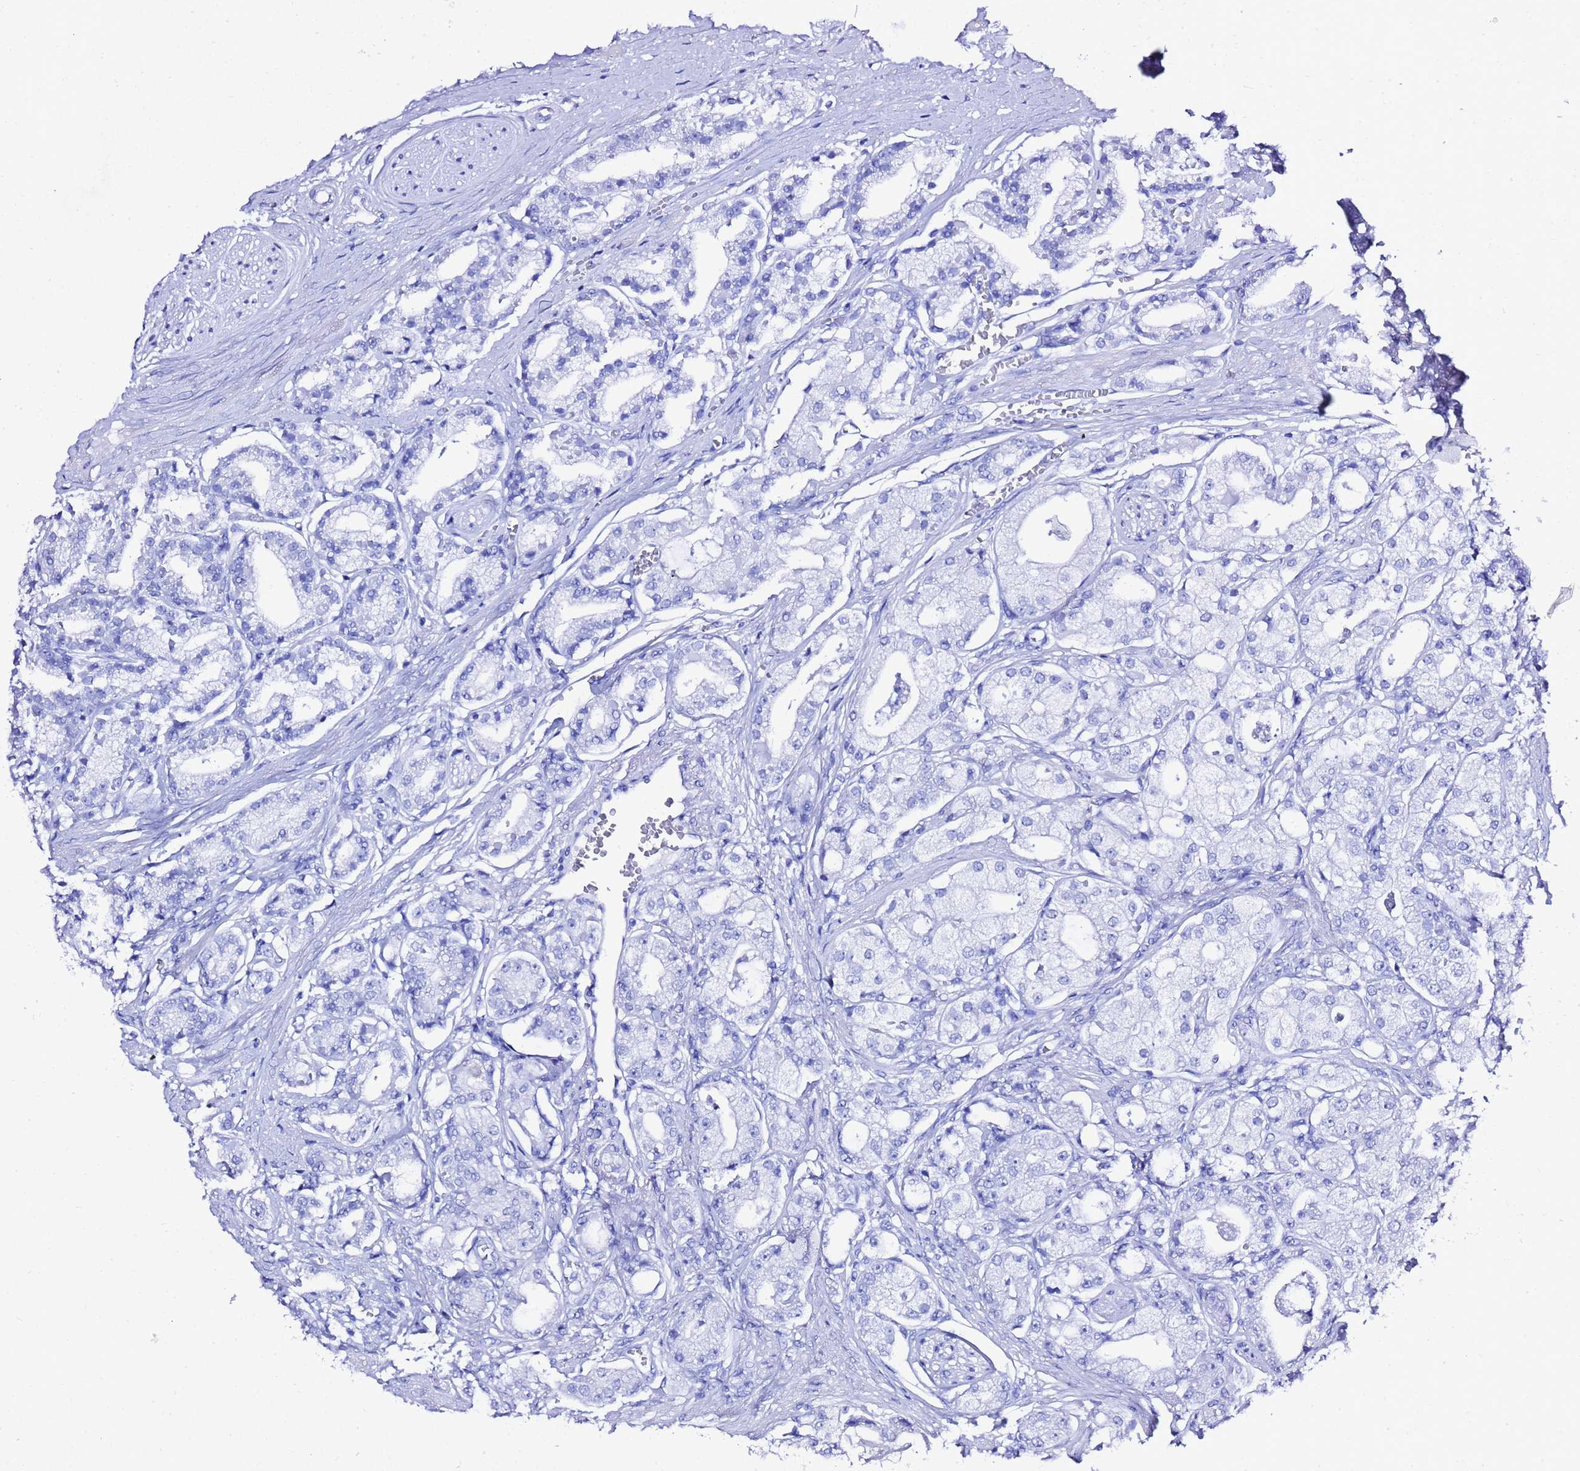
{"staining": {"intensity": "negative", "quantity": "none", "location": "none"}, "tissue": "prostate cancer", "cell_type": "Tumor cells", "image_type": "cancer", "snomed": [{"axis": "morphology", "description": "Adenocarcinoma, High grade"}, {"axis": "topography", "description": "Prostate"}], "caption": "There is no significant staining in tumor cells of high-grade adenocarcinoma (prostate).", "gene": "LIPF", "patient": {"sex": "male", "age": 71}}